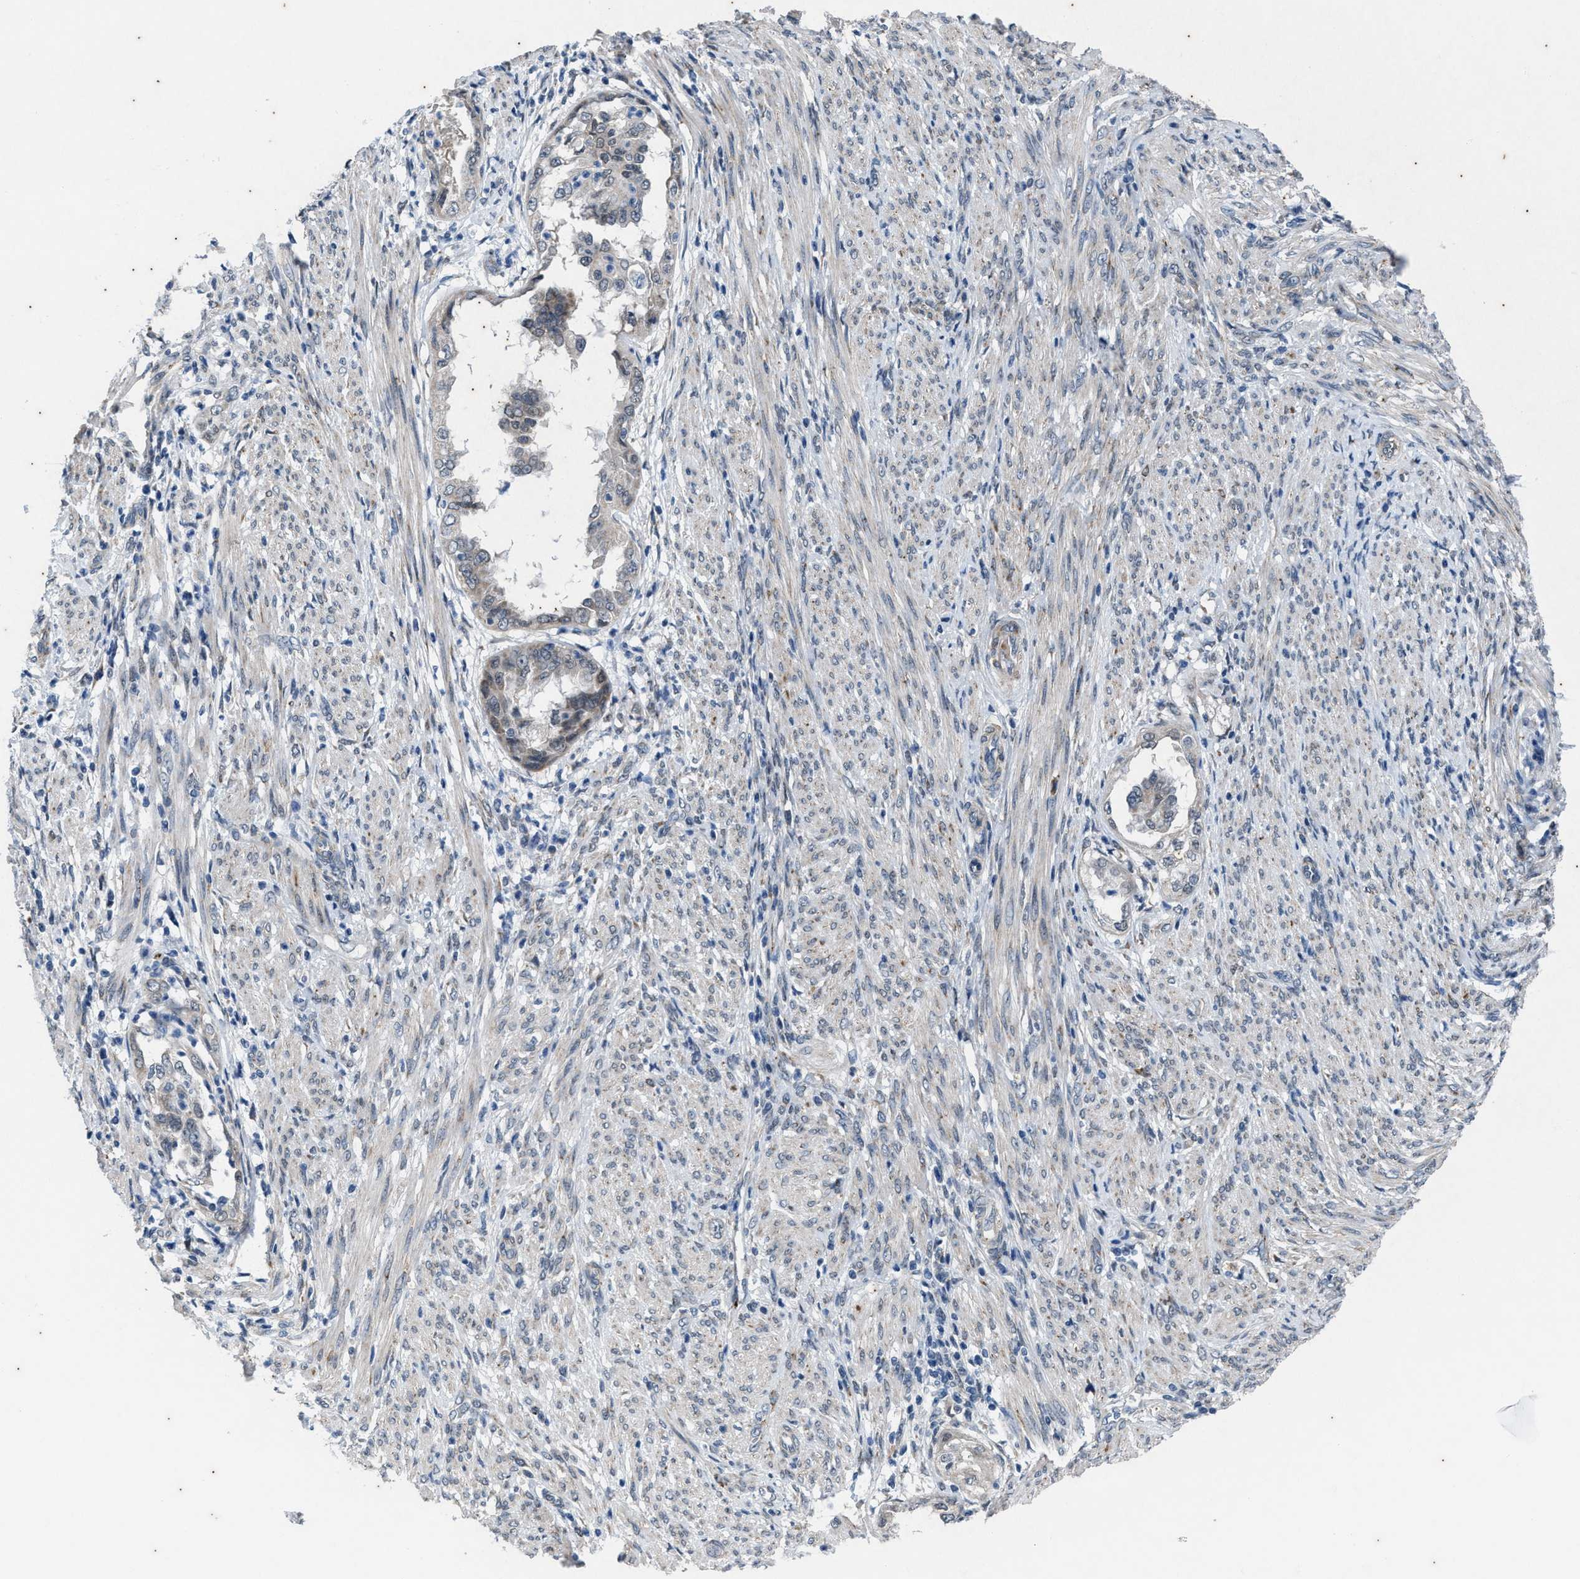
{"staining": {"intensity": "negative", "quantity": "none", "location": "none"}, "tissue": "endometrial cancer", "cell_type": "Tumor cells", "image_type": "cancer", "snomed": [{"axis": "morphology", "description": "Adenocarcinoma, NOS"}, {"axis": "topography", "description": "Endometrium"}], "caption": "An image of human endometrial cancer is negative for staining in tumor cells. (DAB IHC, high magnification).", "gene": "KIF24", "patient": {"sex": "female", "age": 85}}